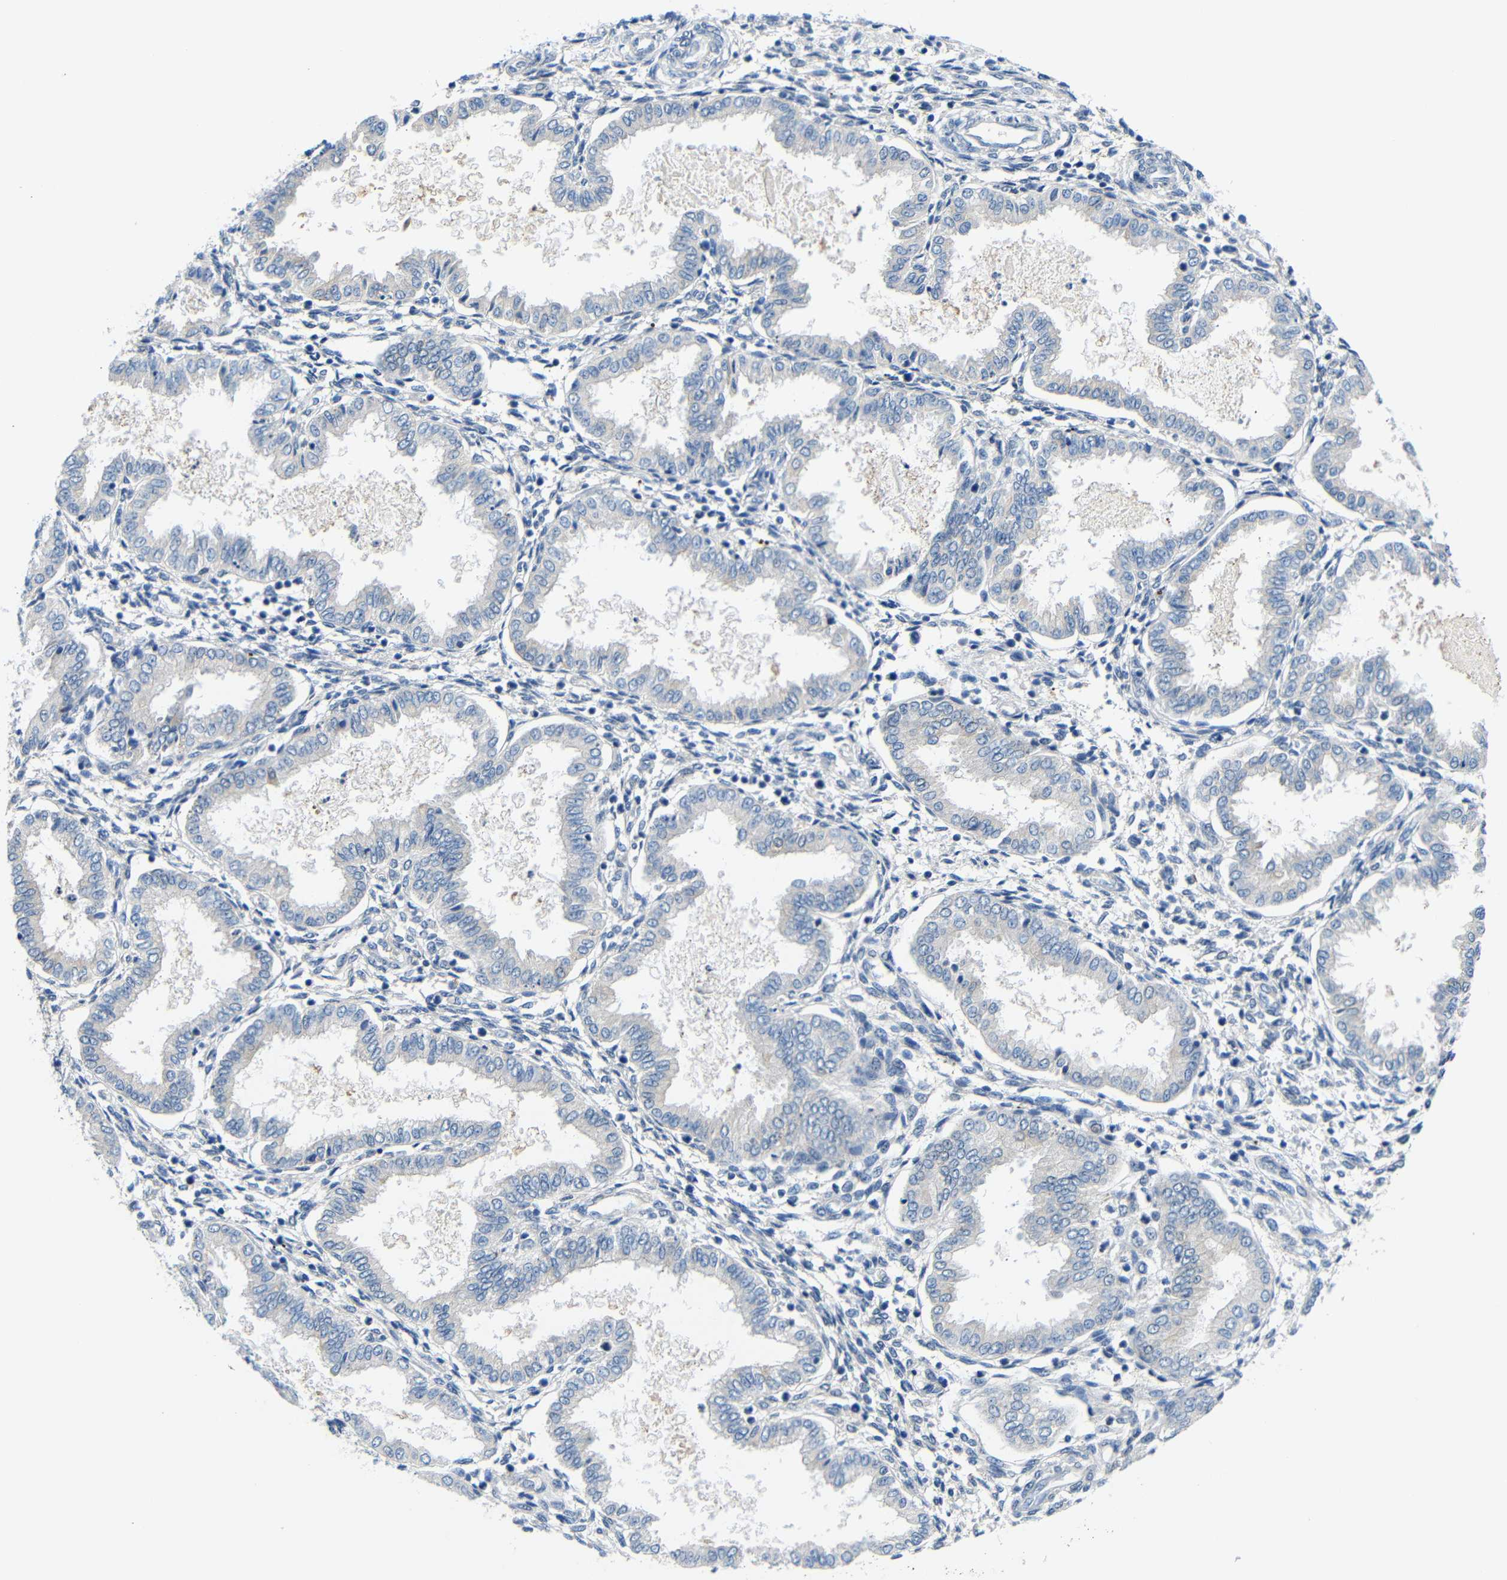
{"staining": {"intensity": "negative", "quantity": "none", "location": "none"}, "tissue": "endometrium", "cell_type": "Cells in endometrial stroma", "image_type": "normal", "snomed": [{"axis": "morphology", "description": "Normal tissue, NOS"}, {"axis": "topography", "description": "Endometrium"}], "caption": "The image reveals no staining of cells in endometrial stroma in unremarkable endometrium.", "gene": "NEGR1", "patient": {"sex": "female", "age": 33}}